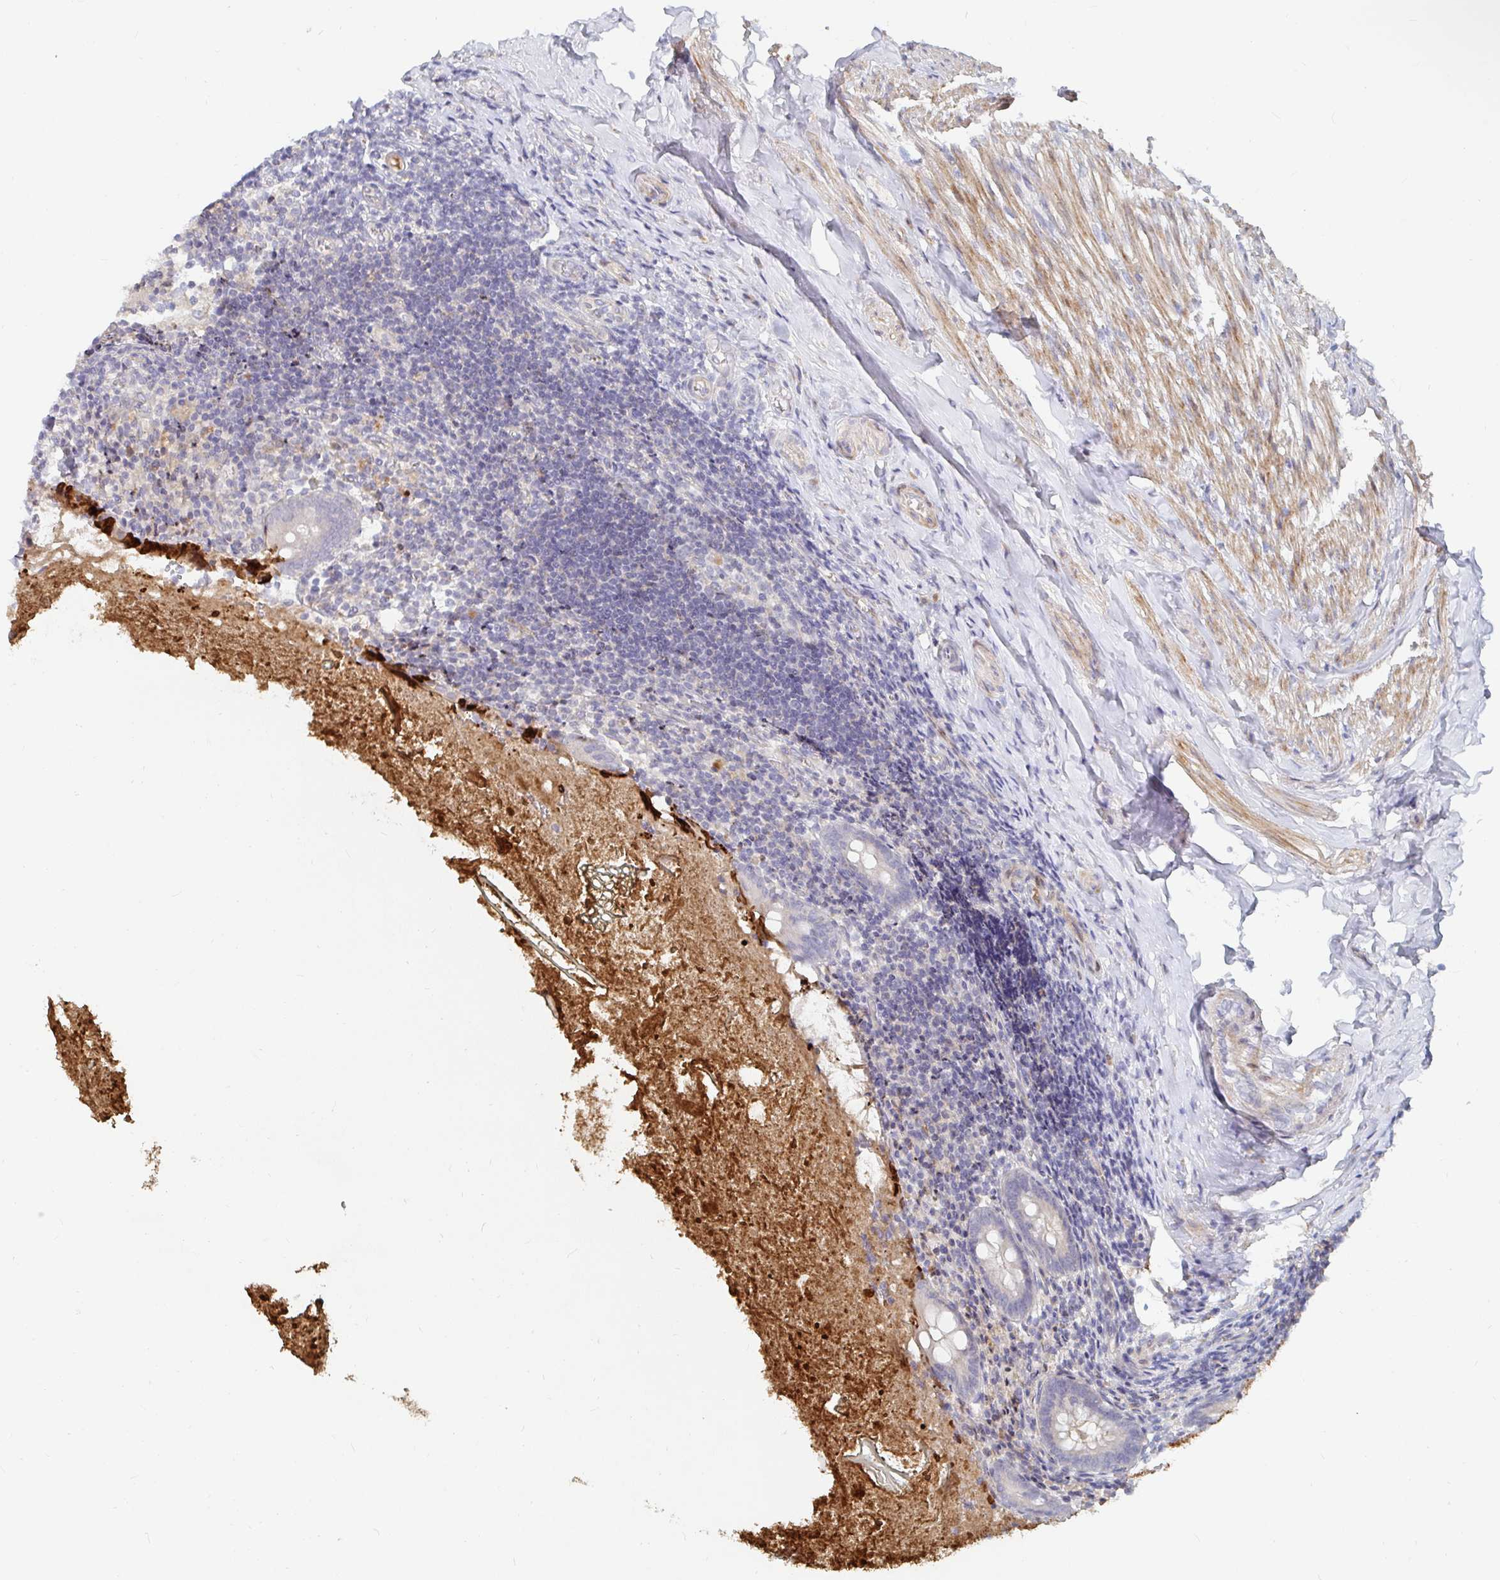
{"staining": {"intensity": "negative", "quantity": "none", "location": "none"}, "tissue": "appendix", "cell_type": "Glandular cells", "image_type": "normal", "snomed": [{"axis": "morphology", "description": "Normal tissue, NOS"}, {"axis": "topography", "description": "Appendix"}], "caption": "Immunohistochemistry (IHC) of unremarkable human appendix exhibits no positivity in glandular cells. The staining was performed using DAB (3,3'-diaminobenzidine) to visualize the protein expression in brown, while the nuclei were stained in blue with hematoxylin (Magnification: 20x).", "gene": "NME9", "patient": {"sex": "female", "age": 17}}